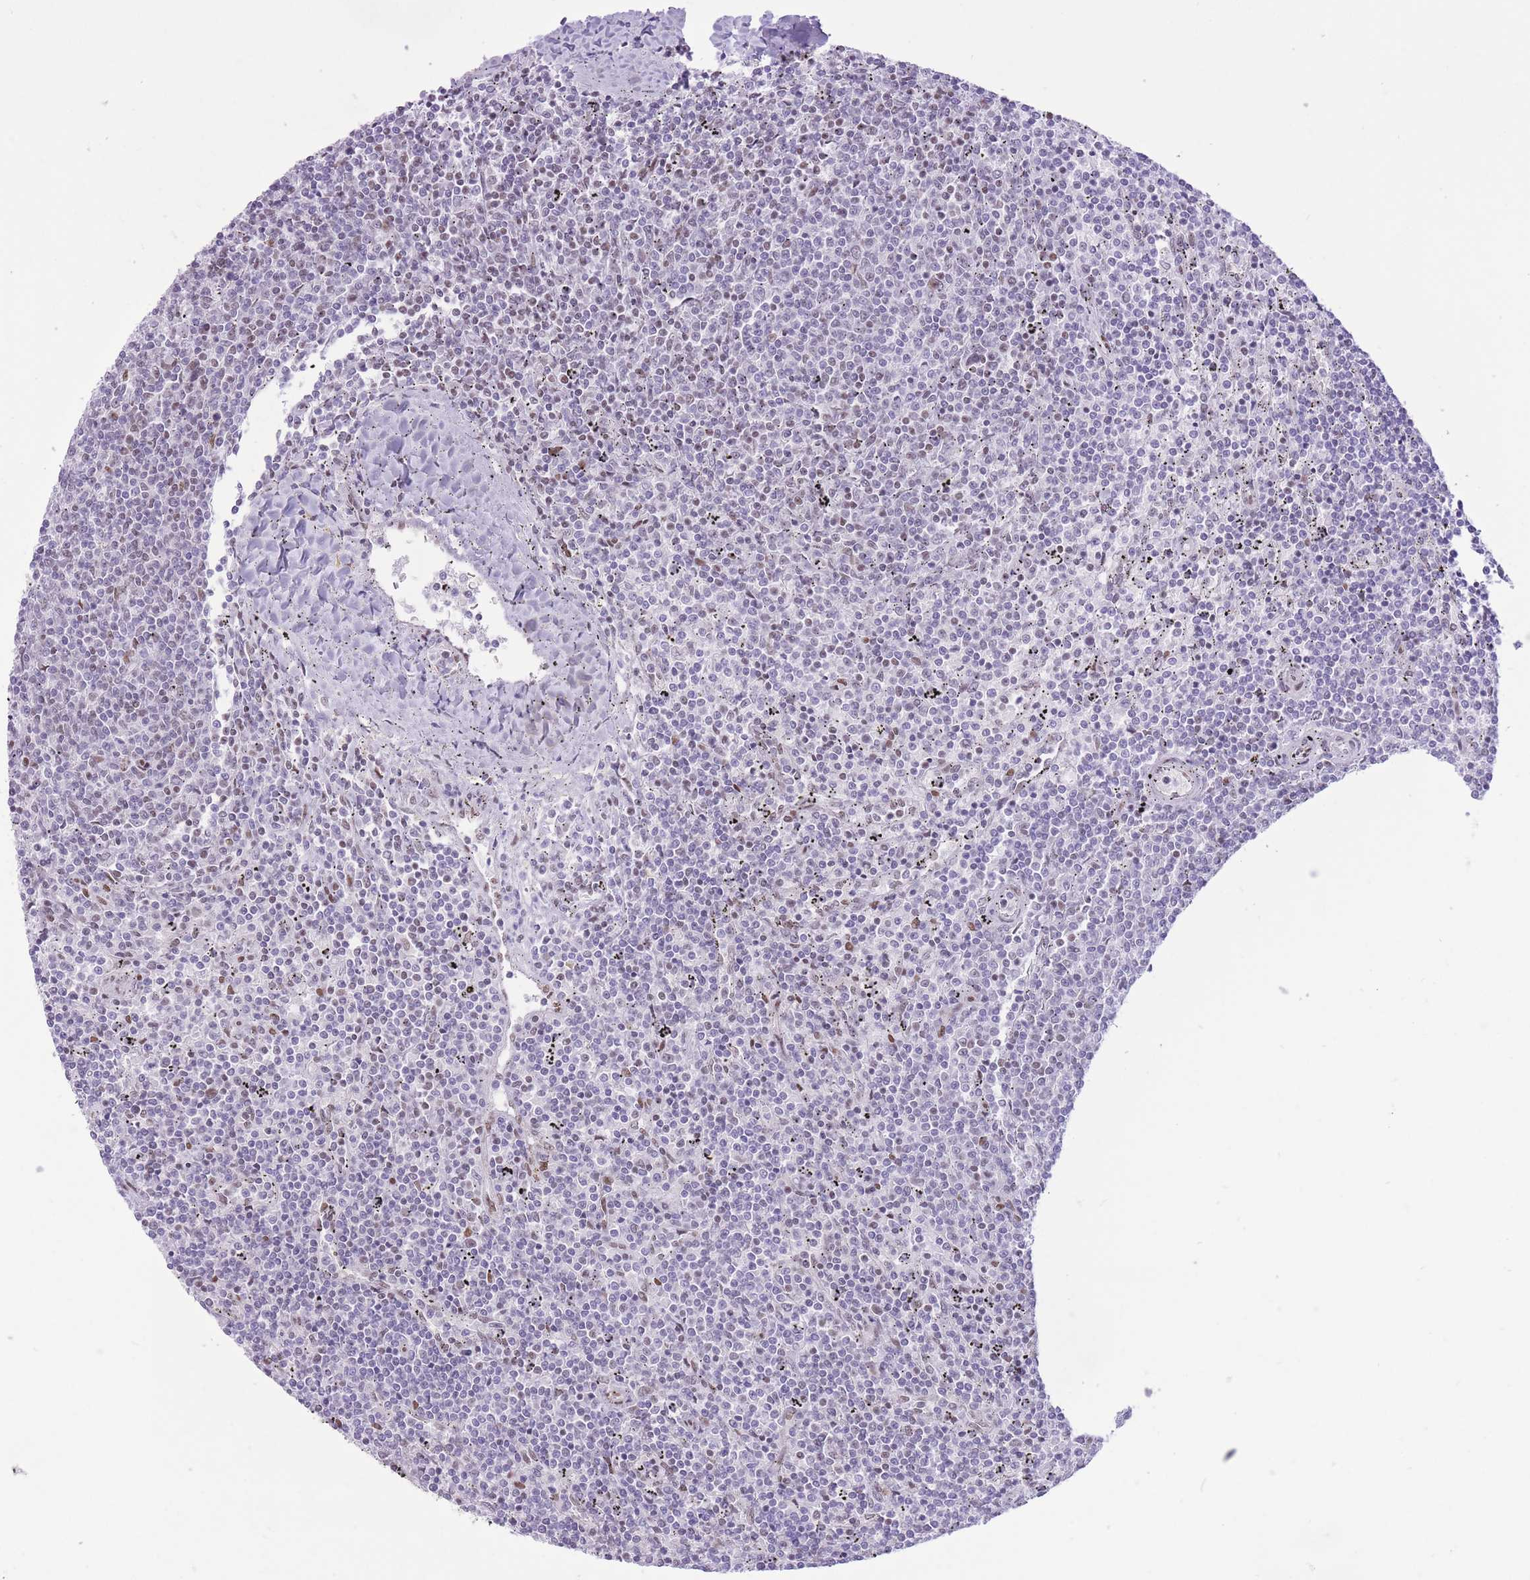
{"staining": {"intensity": "moderate", "quantity": "<25%", "location": "nuclear"}, "tissue": "lymphoma", "cell_type": "Tumor cells", "image_type": "cancer", "snomed": [{"axis": "morphology", "description": "Malignant lymphoma, non-Hodgkin's type, Low grade"}, {"axis": "topography", "description": "Spleen"}], "caption": "The immunohistochemical stain labels moderate nuclear expression in tumor cells of lymphoma tissue.", "gene": "ZBED5", "patient": {"sex": "female", "age": 50}}